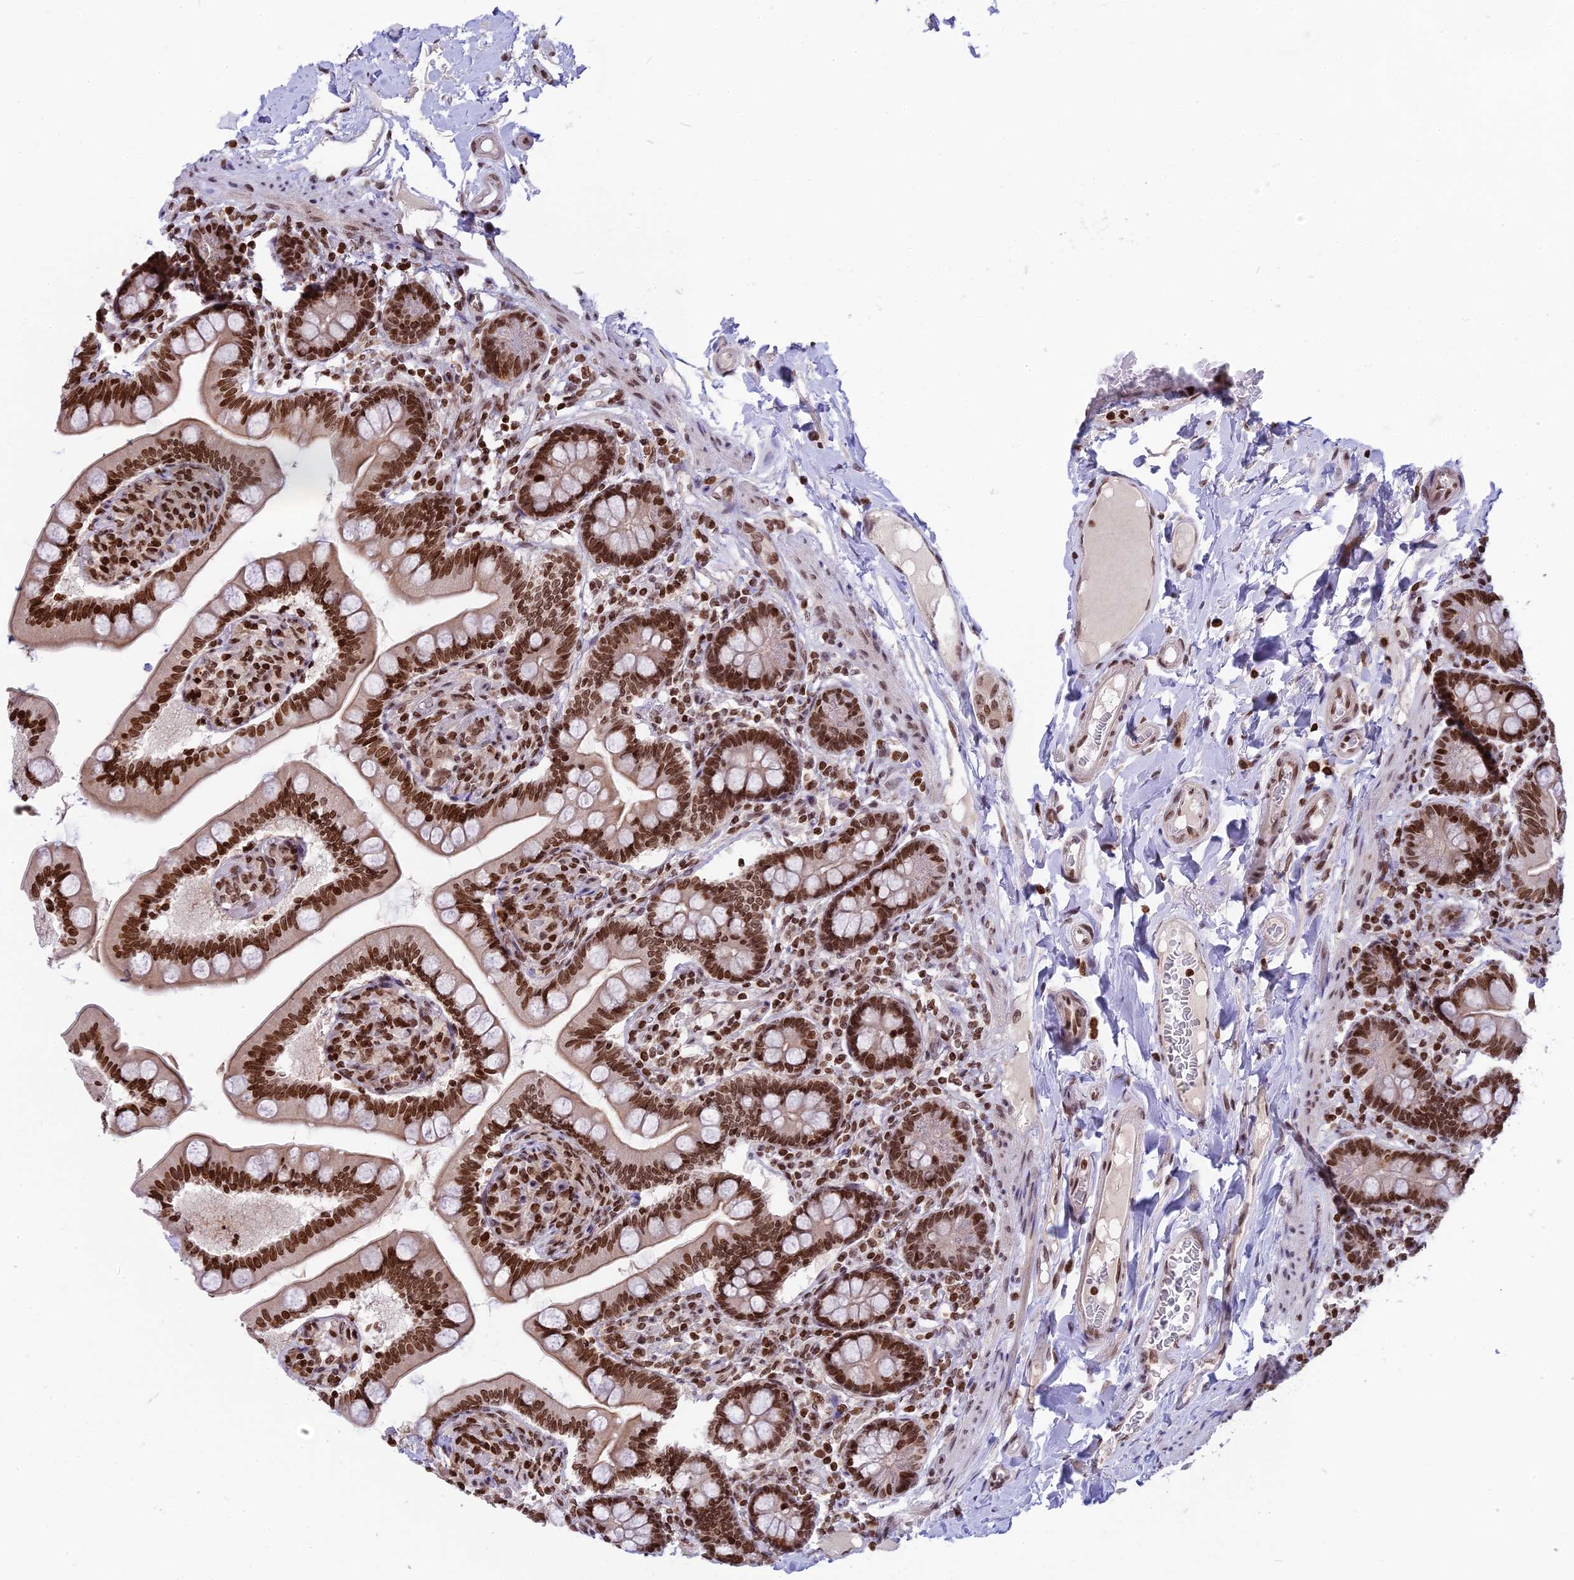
{"staining": {"intensity": "strong", "quantity": ">75%", "location": "nuclear"}, "tissue": "small intestine", "cell_type": "Glandular cells", "image_type": "normal", "snomed": [{"axis": "morphology", "description": "Normal tissue, NOS"}, {"axis": "topography", "description": "Small intestine"}], "caption": "Protein analysis of unremarkable small intestine reveals strong nuclear expression in about >75% of glandular cells.", "gene": "TET2", "patient": {"sex": "female", "age": 64}}